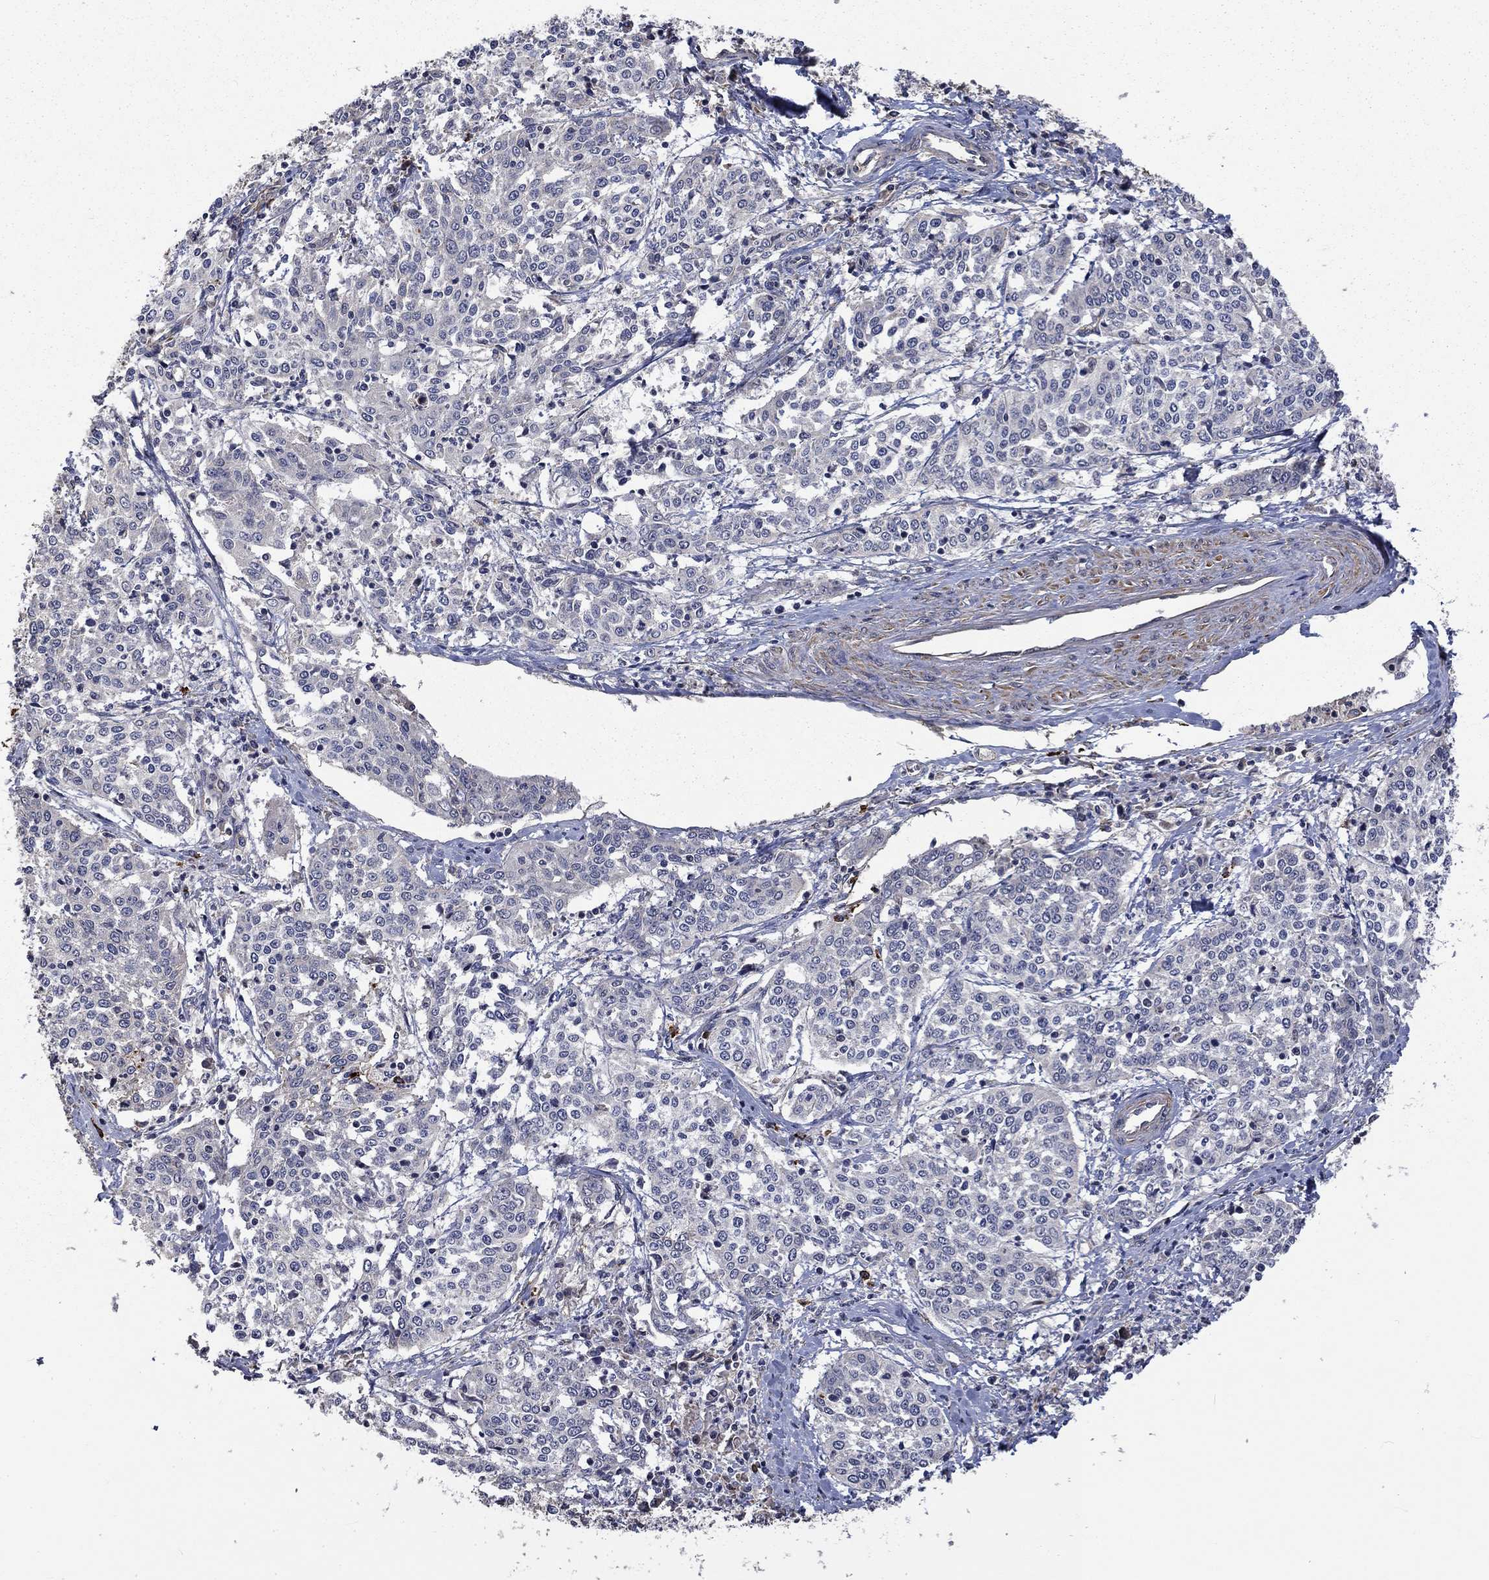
{"staining": {"intensity": "negative", "quantity": "none", "location": "none"}, "tissue": "cervical cancer", "cell_type": "Tumor cells", "image_type": "cancer", "snomed": [{"axis": "morphology", "description": "Squamous cell carcinoma, NOS"}, {"axis": "topography", "description": "Cervix"}], "caption": "IHC micrograph of neoplastic tissue: cervical cancer (squamous cell carcinoma) stained with DAB (3,3'-diaminobenzidine) displays no significant protein expression in tumor cells. (IHC, brightfield microscopy, high magnification).", "gene": "VCAN", "patient": {"sex": "female", "age": 41}}